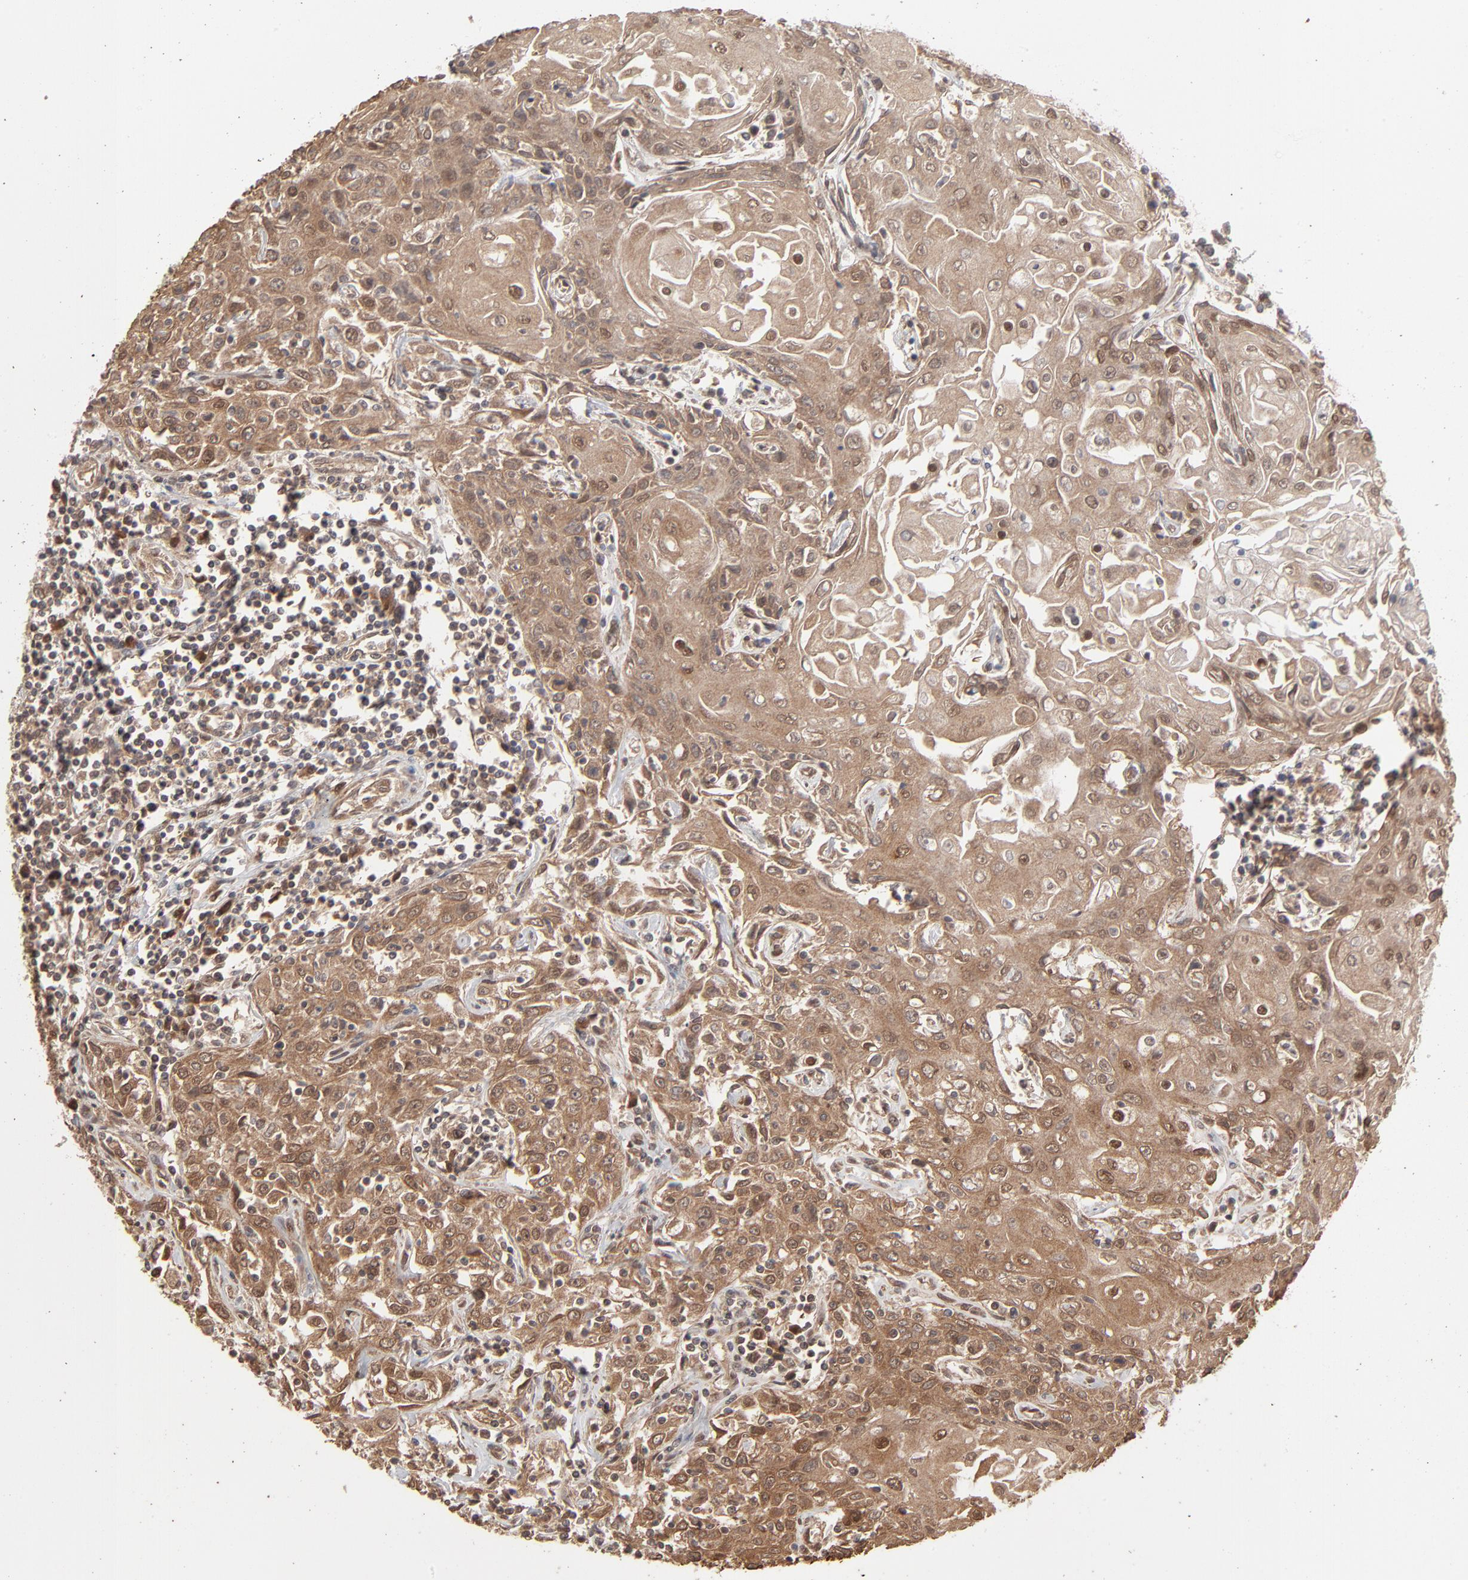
{"staining": {"intensity": "moderate", "quantity": ">75%", "location": "cytoplasmic/membranous,nuclear"}, "tissue": "head and neck cancer", "cell_type": "Tumor cells", "image_type": "cancer", "snomed": [{"axis": "morphology", "description": "Squamous cell carcinoma, NOS"}, {"axis": "topography", "description": "Oral tissue"}, {"axis": "topography", "description": "Head-Neck"}], "caption": "This is a photomicrograph of immunohistochemistry (IHC) staining of head and neck squamous cell carcinoma, which shows moderate expression in the cytoplasmic/membranous and nuclear of tumor cells.", "gene": "SCFD1", "patient": {"sex": "female", "age": 76}}